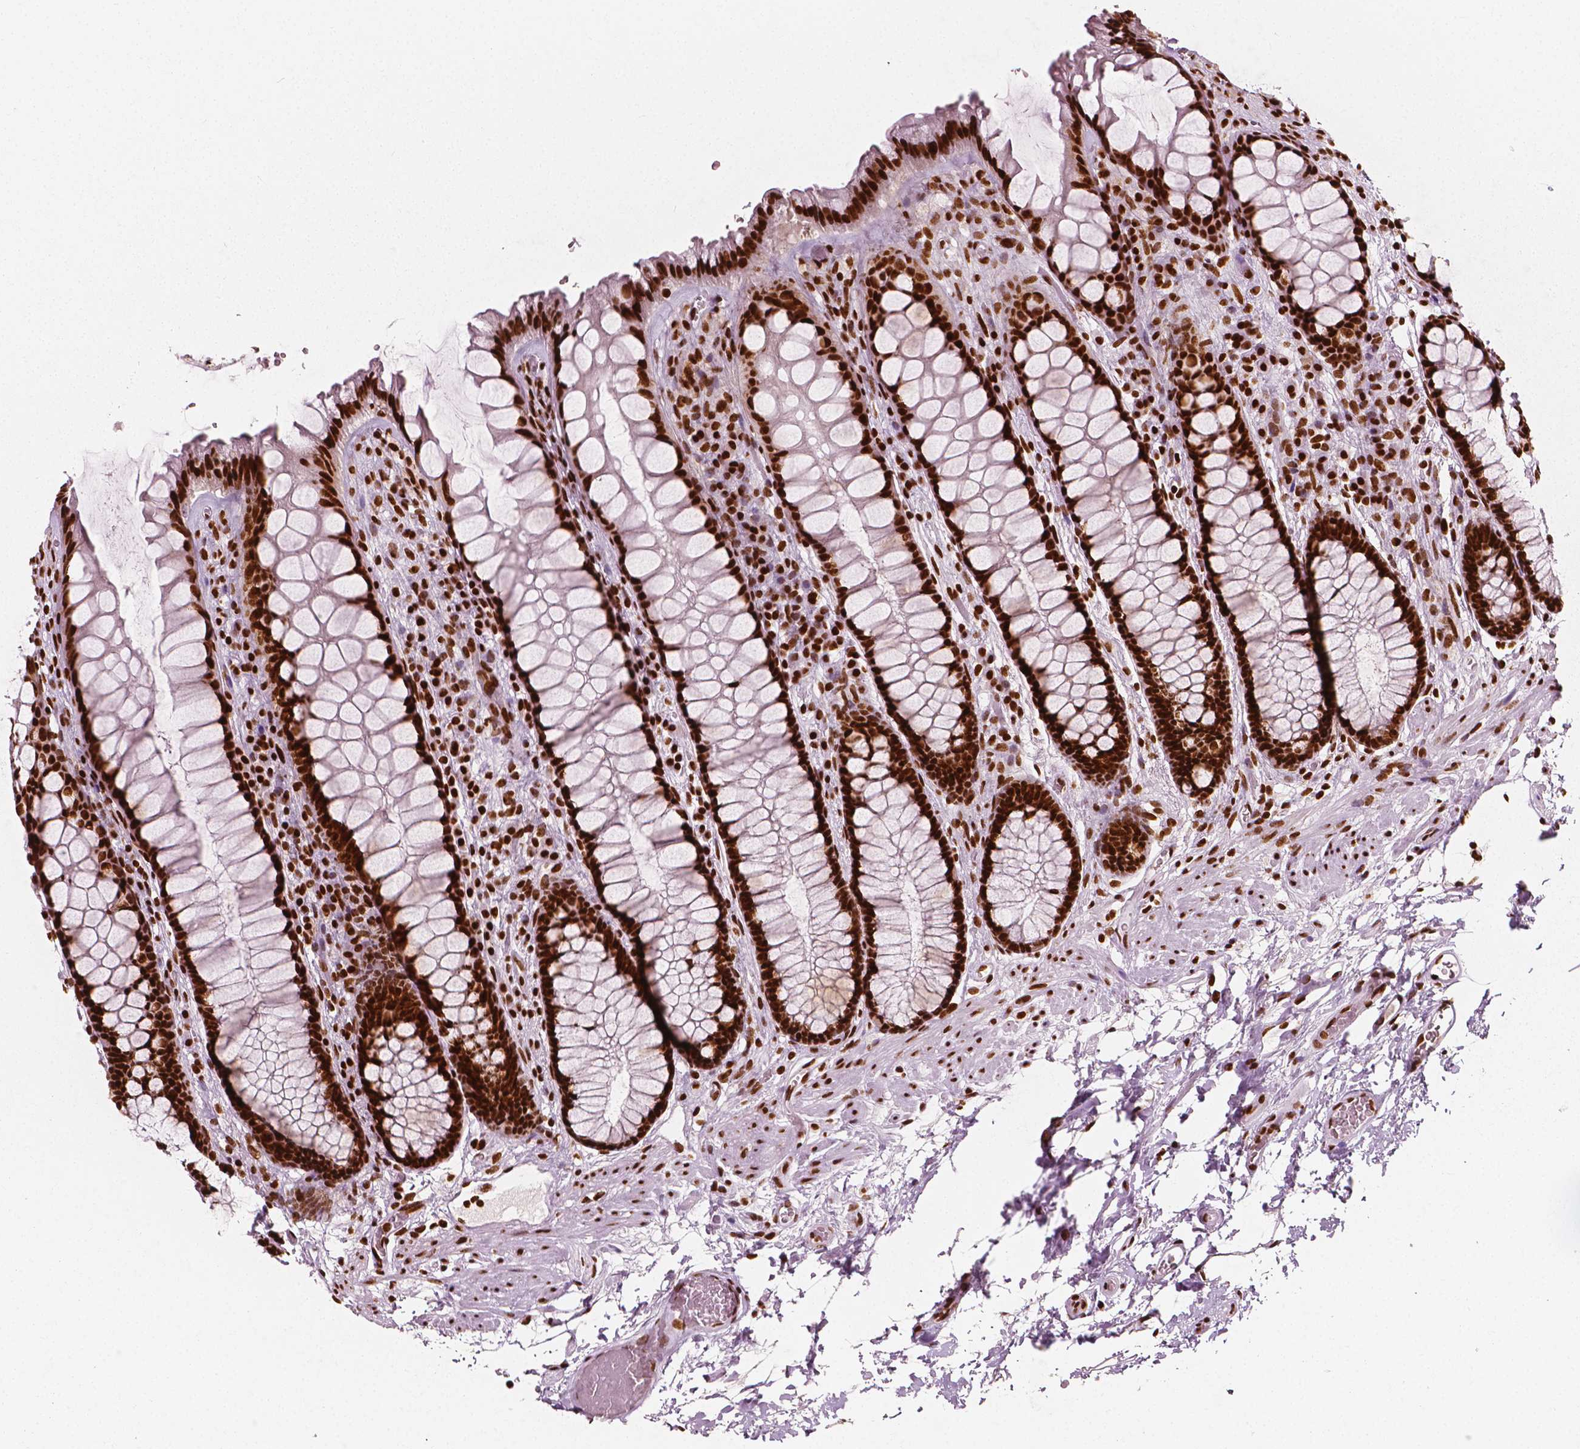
{"staining": {"intensity": "strong", "quantity": ">75%", "location": "nuclear"}, "tissue": "rectum", "cell_type": "Glandular cells", "image_type": "normal", "snomed": [{"axis": "morphology", "description": "Normal tissue, NOS"}, {"axis": "topography", "description": "Rectum"}], "caption": "Immunohistochemistry micrograph of normal rectum: rectum stained using IHC exhibits high levels of strong protein expression localized specifically in the nuclear of glandular cells, appearing as a nuclear brown color.", "gene": "CTCF", "patient": {"sex": "female", "age": 62}}